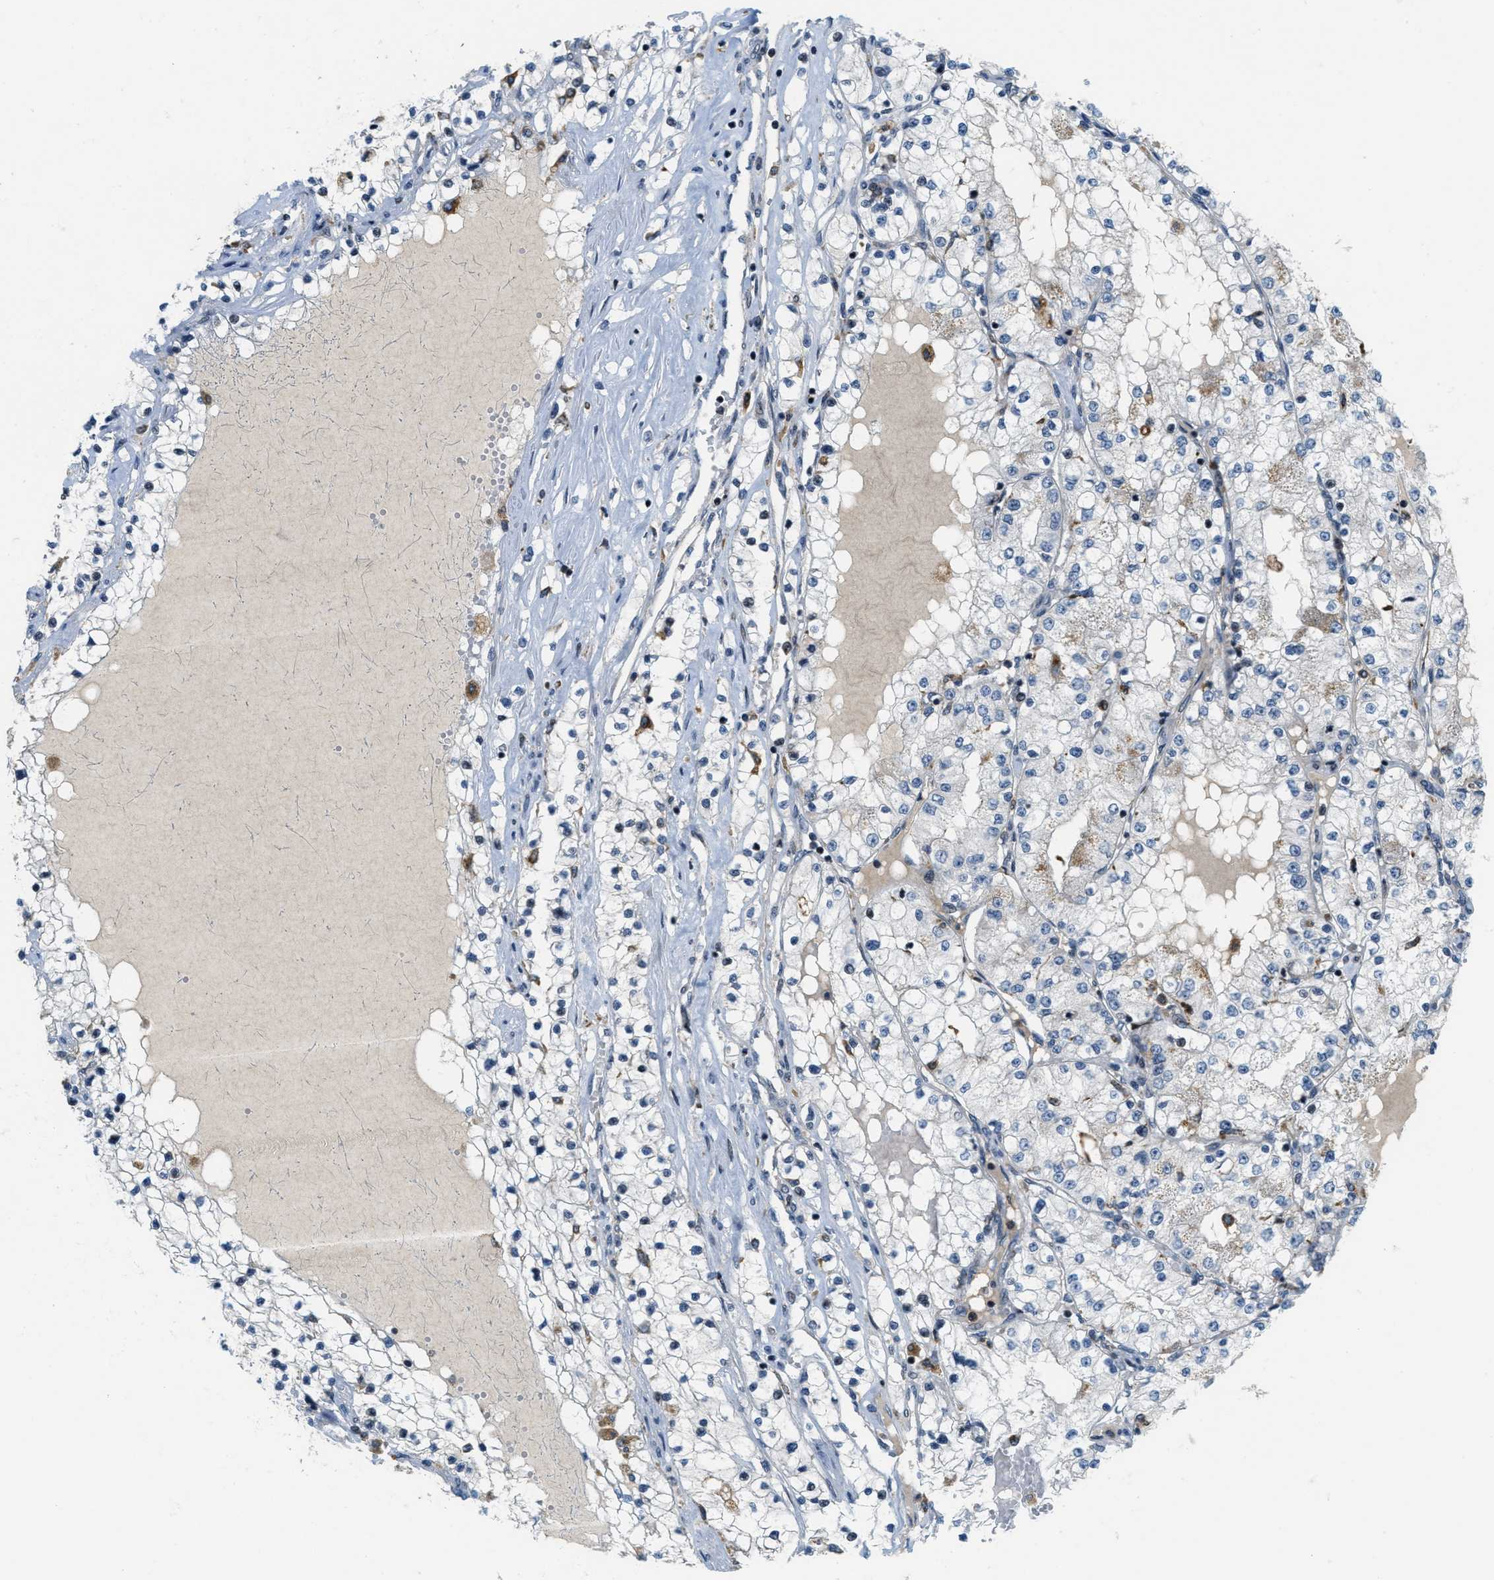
{"staining": {"intensity": "negative", "quantity": "none", "location": "none"}, "tissue": "renal cancer", "cell_type": "Tumor cells", "image_type": "cancer", "snomed": [{"axis": "morphology", "description": "Adenocarcinoma, NOS"}, {"axis": "topography", "description": "Kidney"}], "caption": "The image reveals no staining of tumor cells in renal adenocarcinoma. (Stains: DAB immunohistochemistry (IHC) with hematoxylin counter stain, Microscopy: brightfield microscopy at high magnification).", "gene": "ING1", "patient": {"sex": "male", "age": 68}}